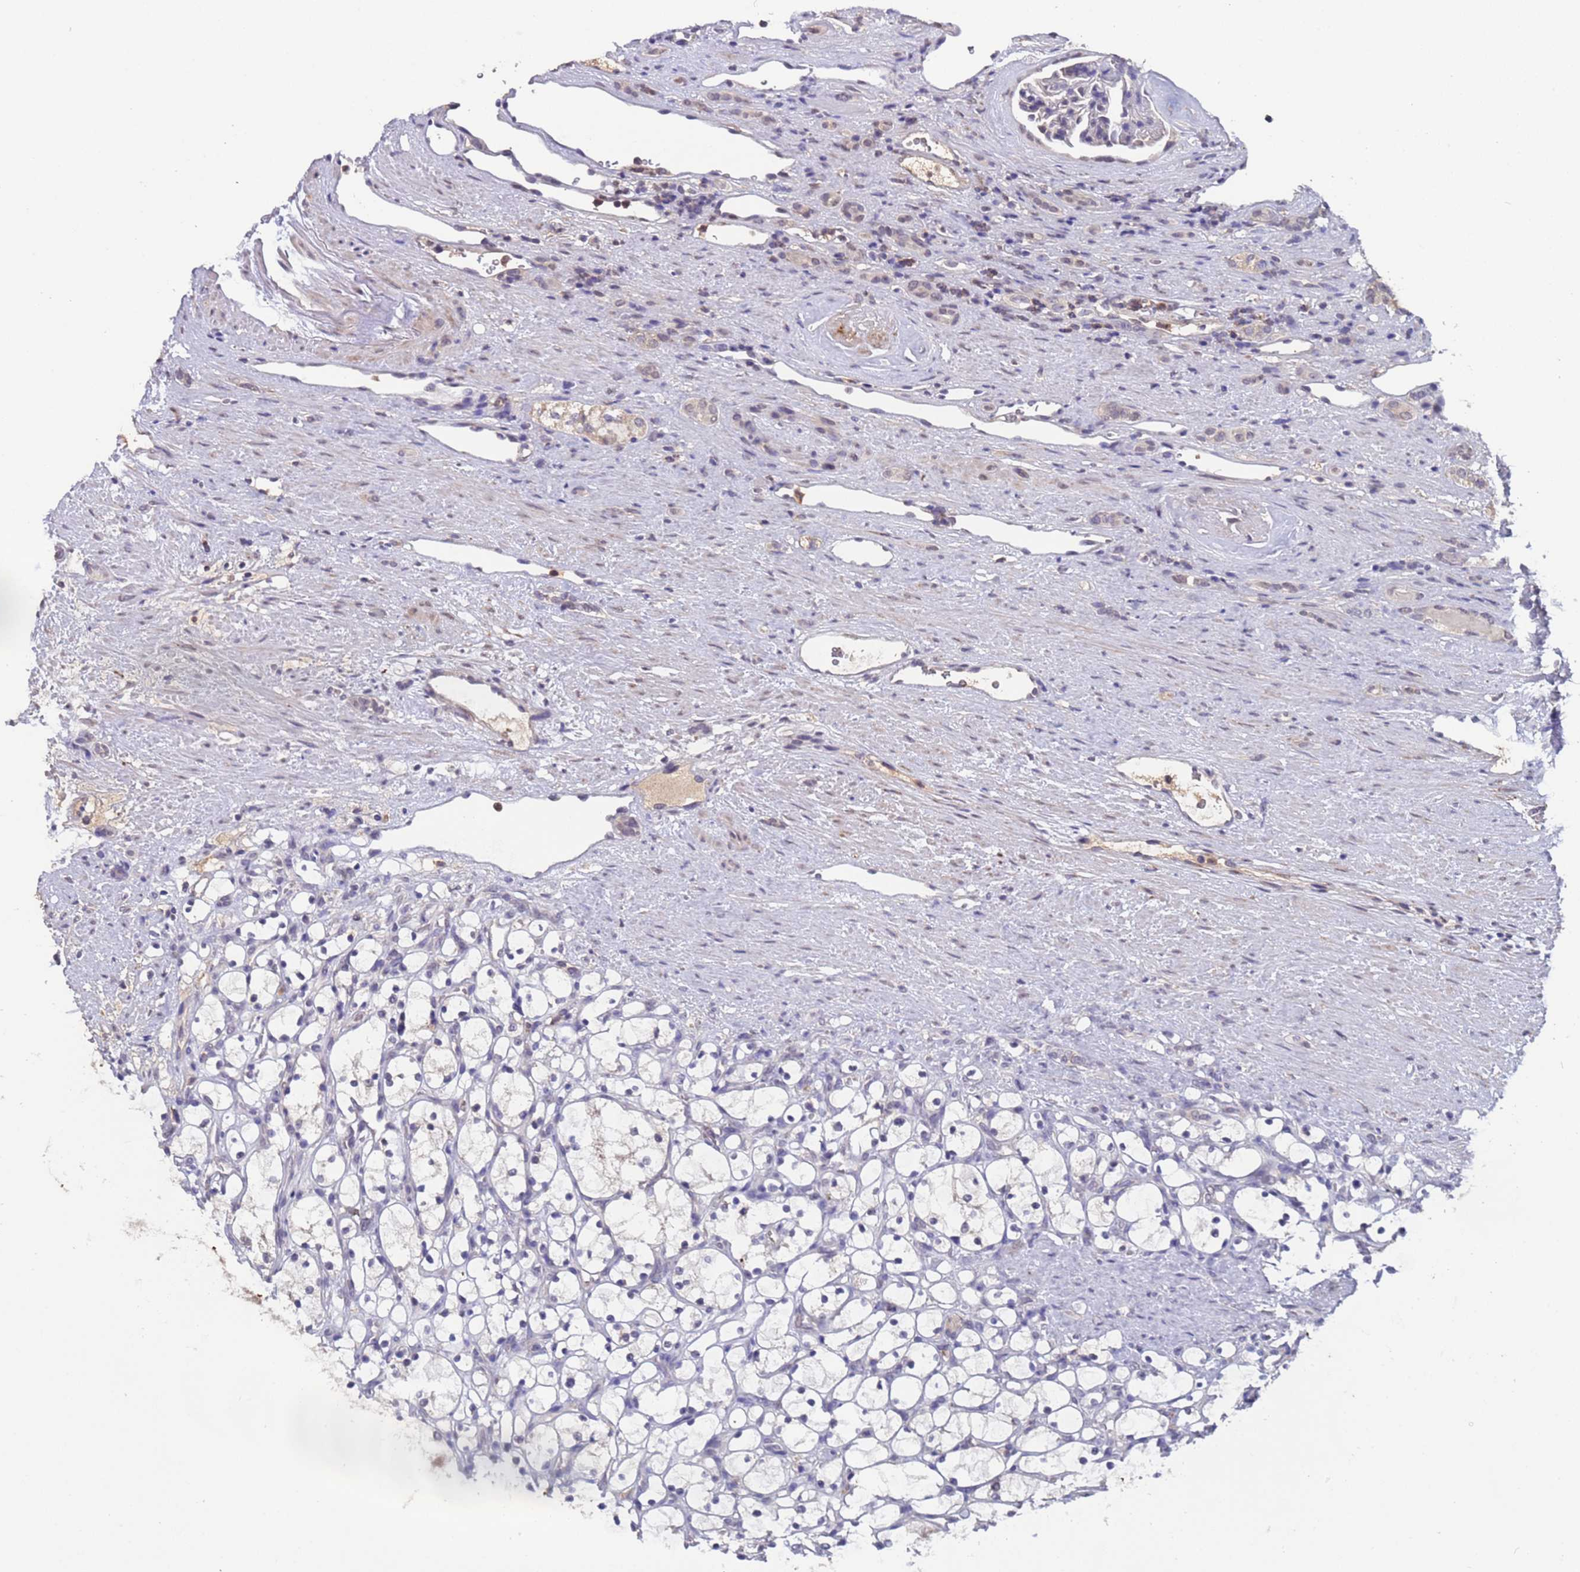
{"staining": {"intensity": "negative", "quantity": "none", "location": "none"}, "tissue": "renal cancer", "cell_type": "Tumor cells", "image_type": "cancer", "snomed": [{"axis": "morphology", "description": "Adenocarcinoma, NOS"}, {"axis": "topography", "description": "Kidney"}], "caption": "Human renal cancer (adenocarcinoma) stained for a protein using immunohistochemistry (IHC) reveals no positivity in tumor cells.", "gene": "ZNF248", "patient": {"sex": "female", "age": 69}}